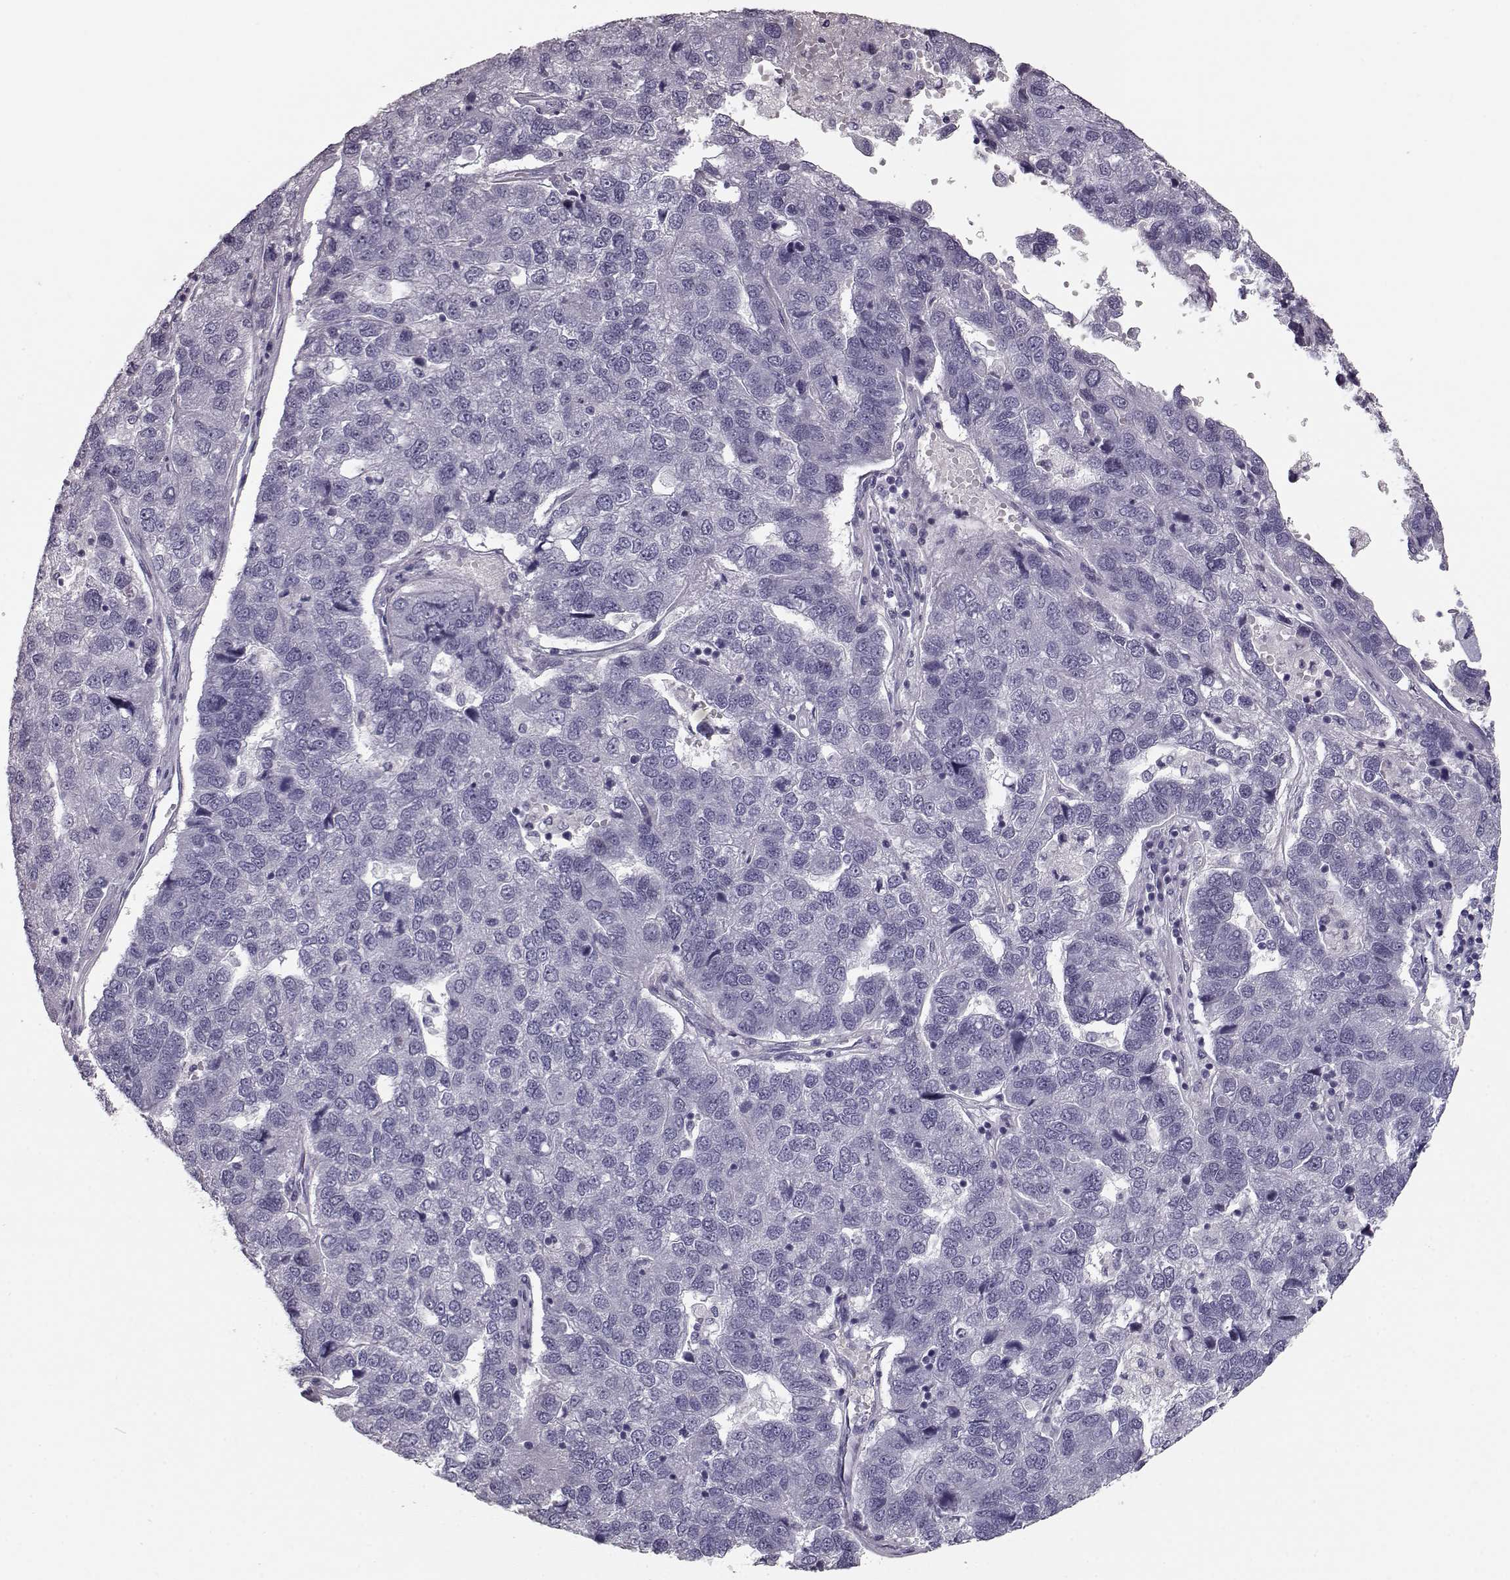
{"staining": {"intensity": "negative", "quantity": "none", "location": "none"}, "tissue": "pancreatic cancer", "cell_type": "Tumor cells", "image_type": "cancer", "snomed": [{"axis": "morphology", "description": "Adenocarcinoma, NOS"}, {"axis": "topography", "description": "Pancreas"}], "caption": "Immunohistochemical staining of adenocarcinoma (pancreatic) shows no significant positivity in tumor cells.", "gene": "CCL19", "patient": {"sex": "female", "age": 61}}